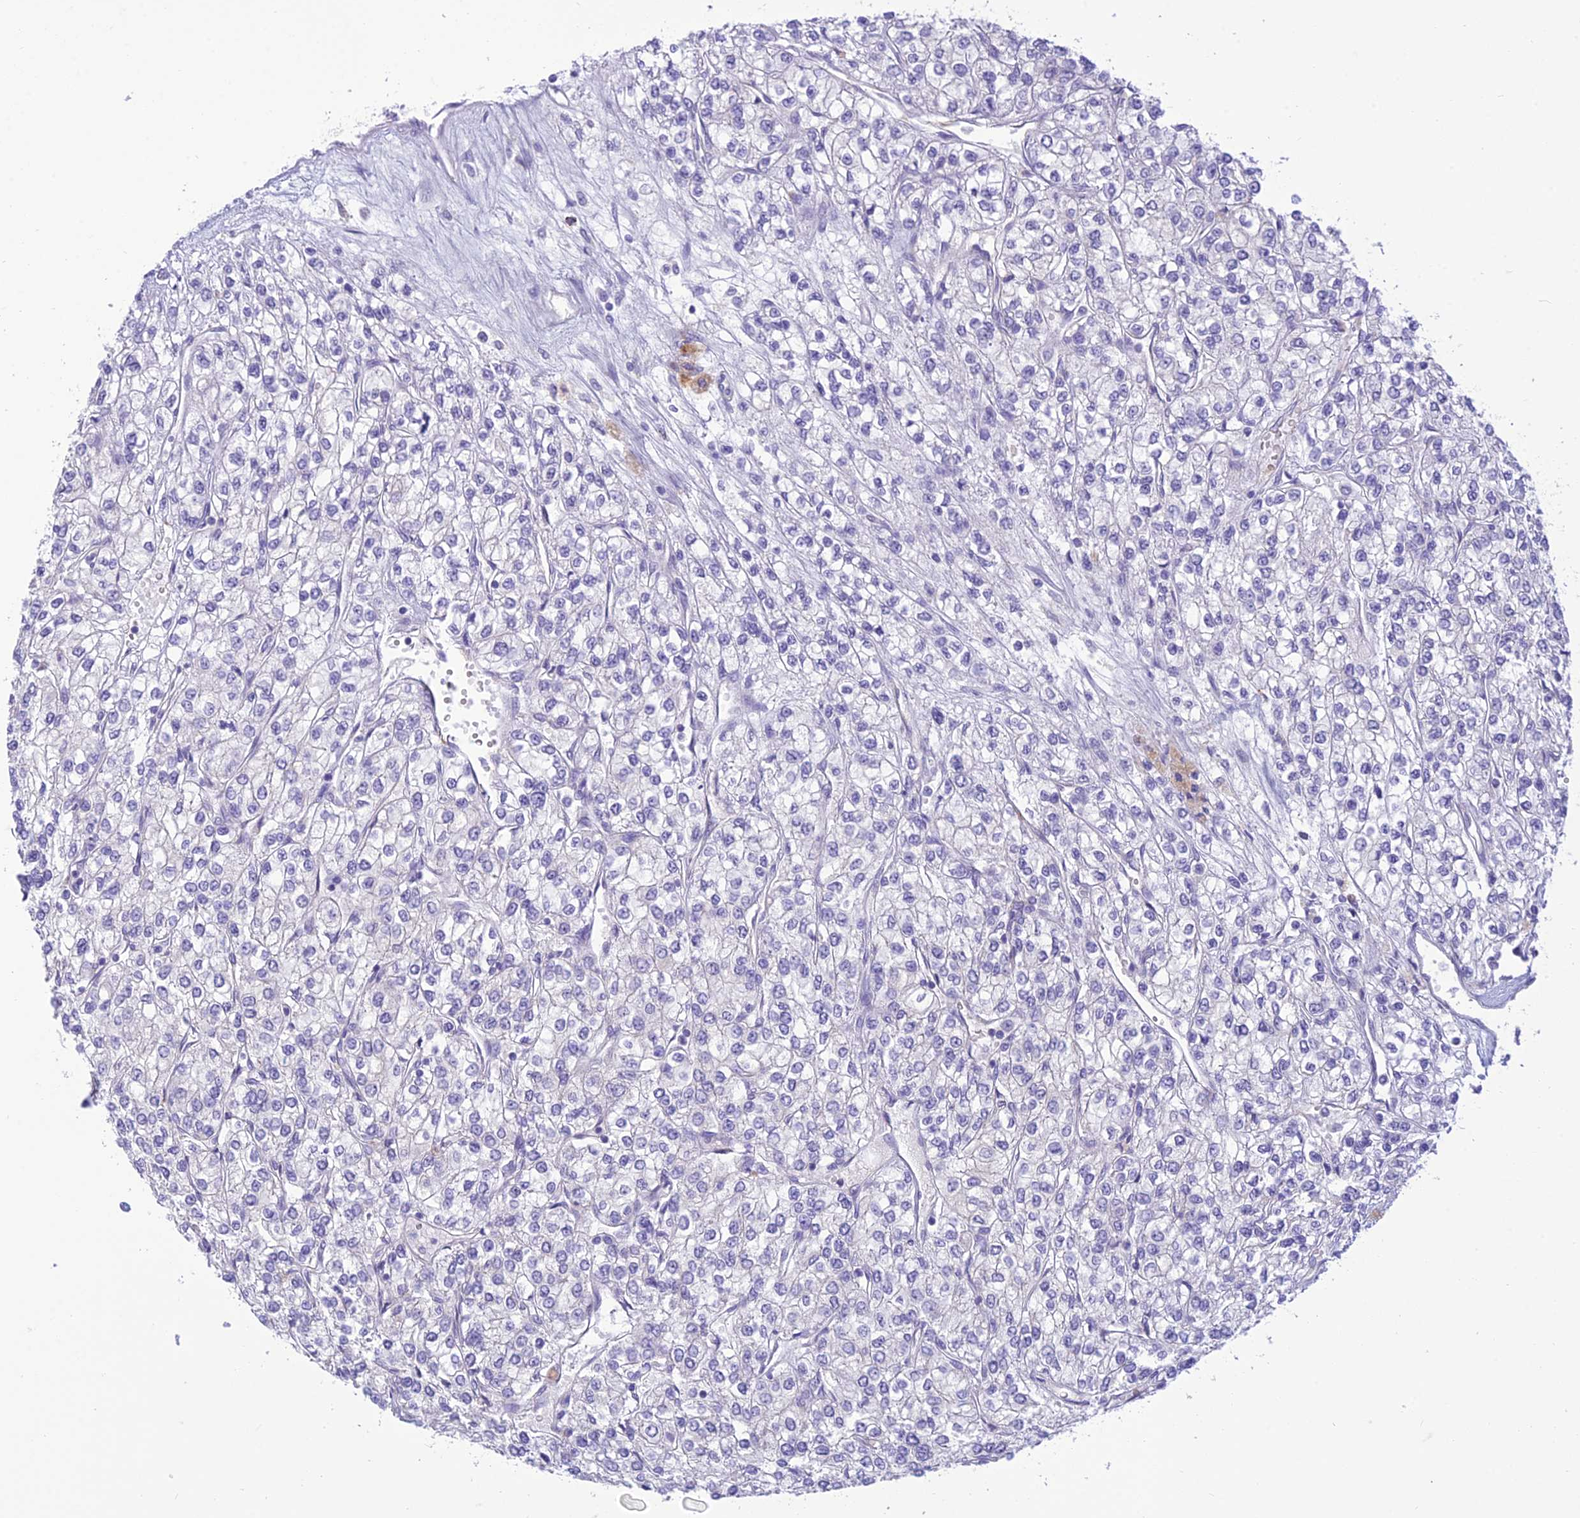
{"staining": {"intensity": "negative", "quantity": "none", "location": "none"}, "tissue": "renal cancer", "cell_type": "Tumor cells", "image_type": "cancer", "snomed": [{"axis": "morphology", "description": "Adenocarcinoma, NOS"}, {"axis": "topography", "description": "Kidney"}], "caption": "High power microscopy image of an IHC image of adenocarcinoma (renal), revealing no significant expression in tumor cells. (DAB immunohistochemistry (IHC) with hematoxylin counter stain).", "gene": "DHDH", "patient": {"sex": "male", "age": 80}}